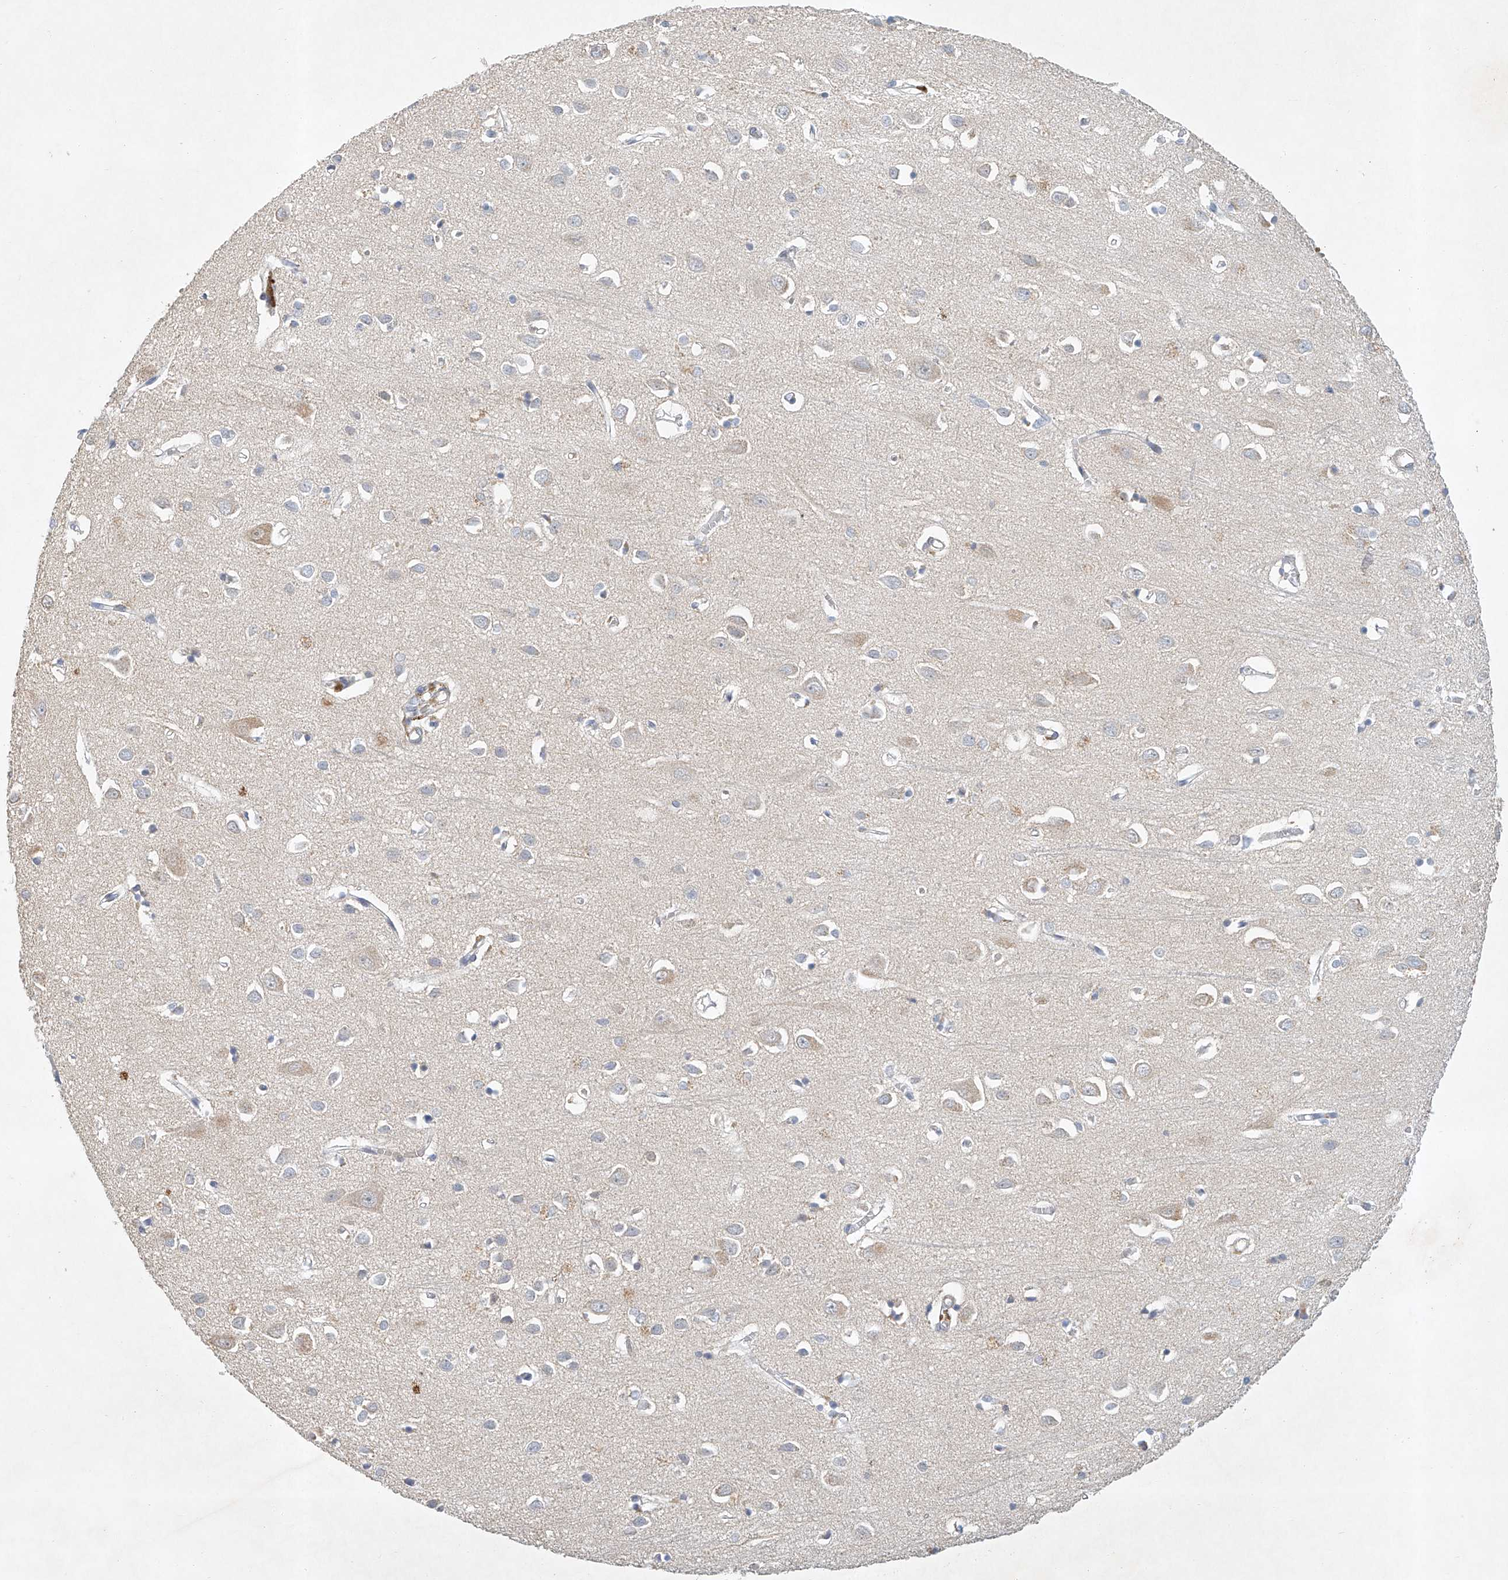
{"staining": {"intensity": "weak", "quantity": "<25%", "location": "cytoplasmic/membranous"}, "tissue": "cerebral cortex", "cell_type": "Endothelial cells", "image_type": "normal", "snomed": [{"axis": "morphology", "description": "Normal tissue, NOS"}, {"axis": "topography", "description": "Cerebral cortex"}], "caption": "Protein analysis of unremarkable cerebral cortex demonstrates no significant expression in endothelial cells.", "gene": "CARMIL1", "patient": {"sex": "female", "age": 64}}